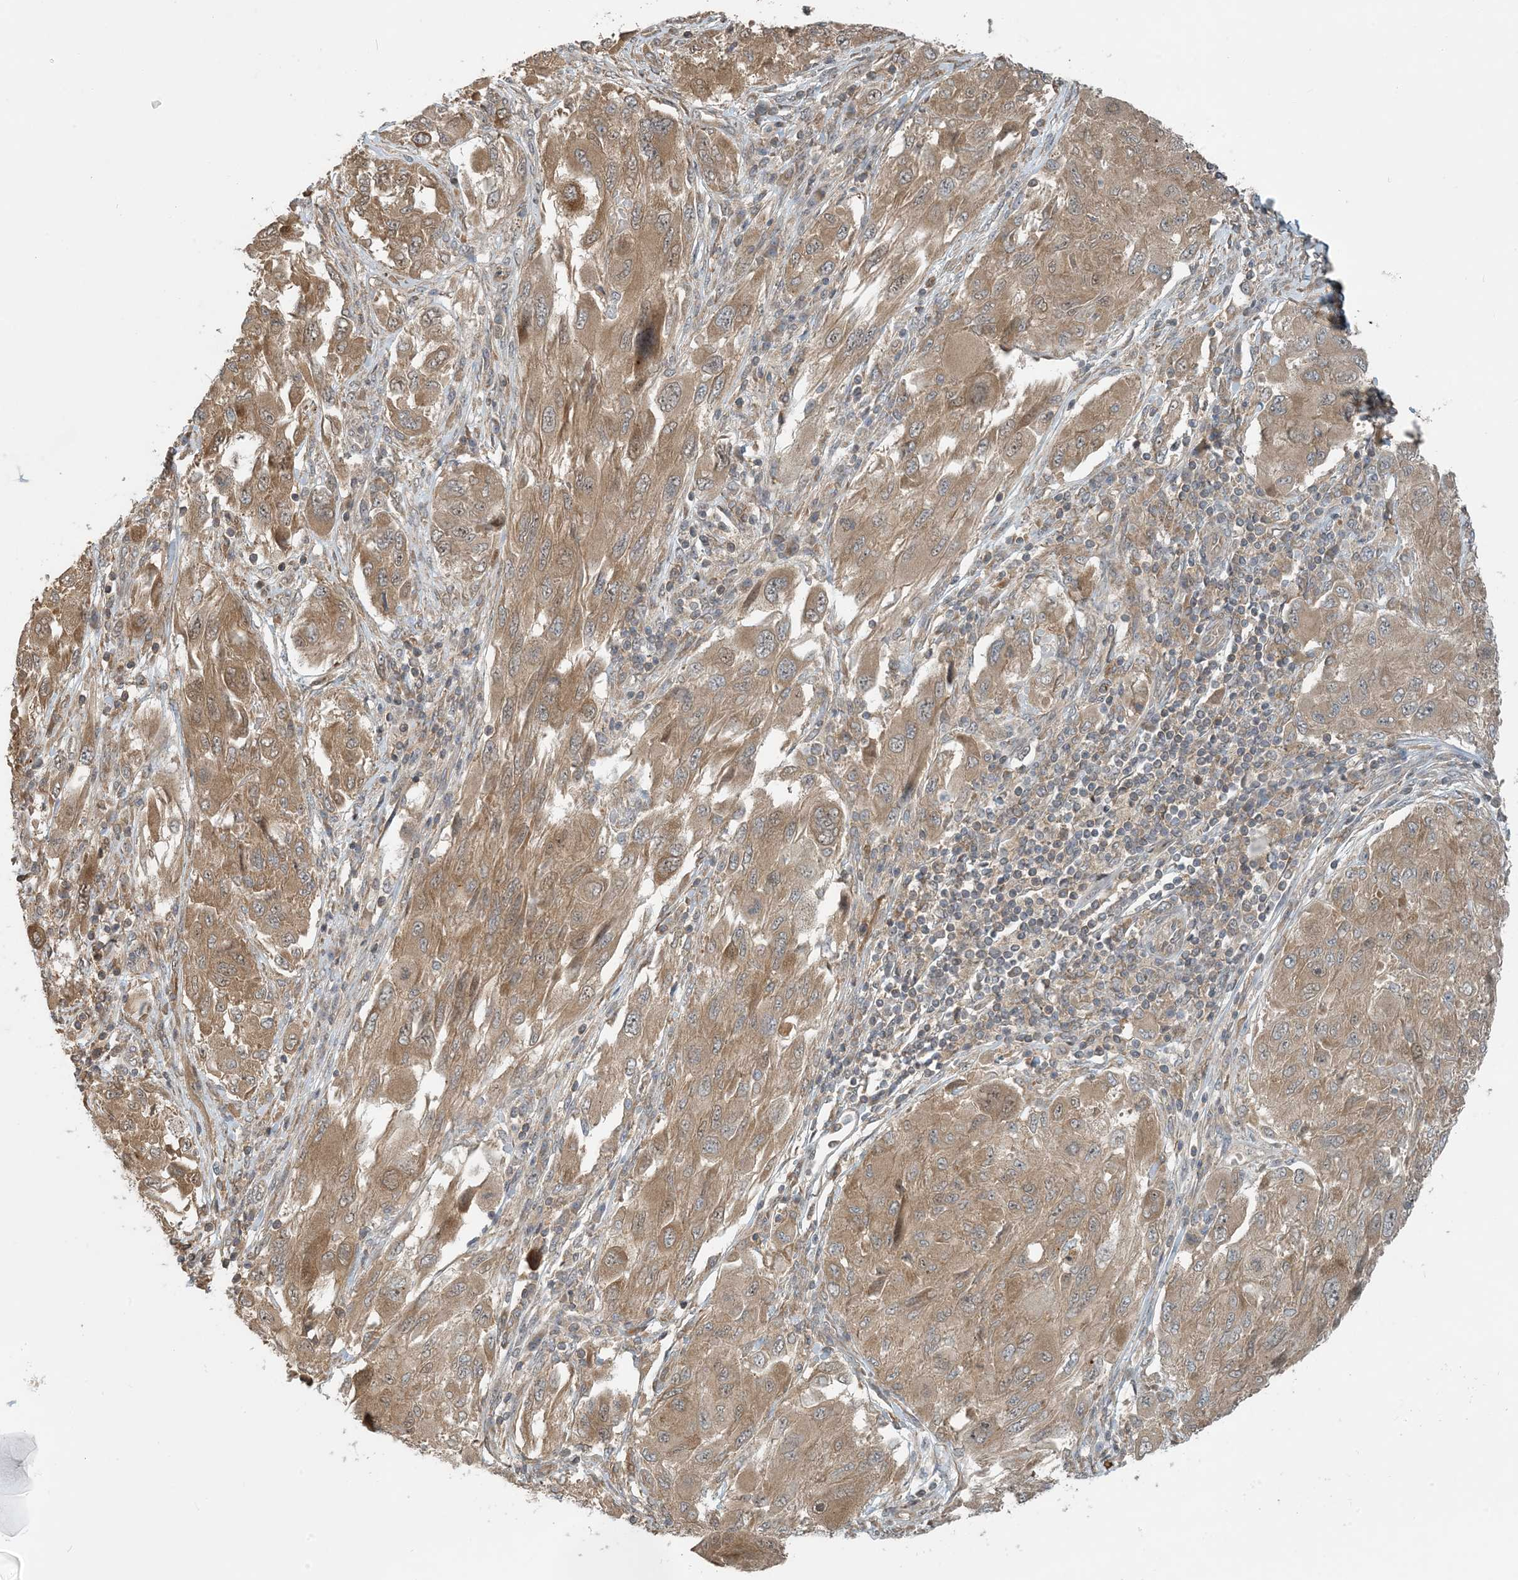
{"staining": {"intensity": "moderate", "quantity": ">75%", "location": "cytoplasmic/membranous"}, "tissue": "melanoma", "cell_type": "Tumor cells", "image_type": "cancer", "snomed": [{"axis": "morphology", "description": "Malignant melanoma, NOS"}, {"axis": "topography", "description": "Skin"}], "caption": "Protein analysis of melanoma tissue exhibits moderate cytoplasmic/membranous expression in approximately >75% of tumor cells. The staining was performed using DAB (3,3'-diaminobenzidine) to visualize the protein expression in brown, while the nuclei were stained in blue with hematoxylin (Magnification: 20x).", "gene": "ZBTB3", "patient": {"sex": "female", "age": 91}}